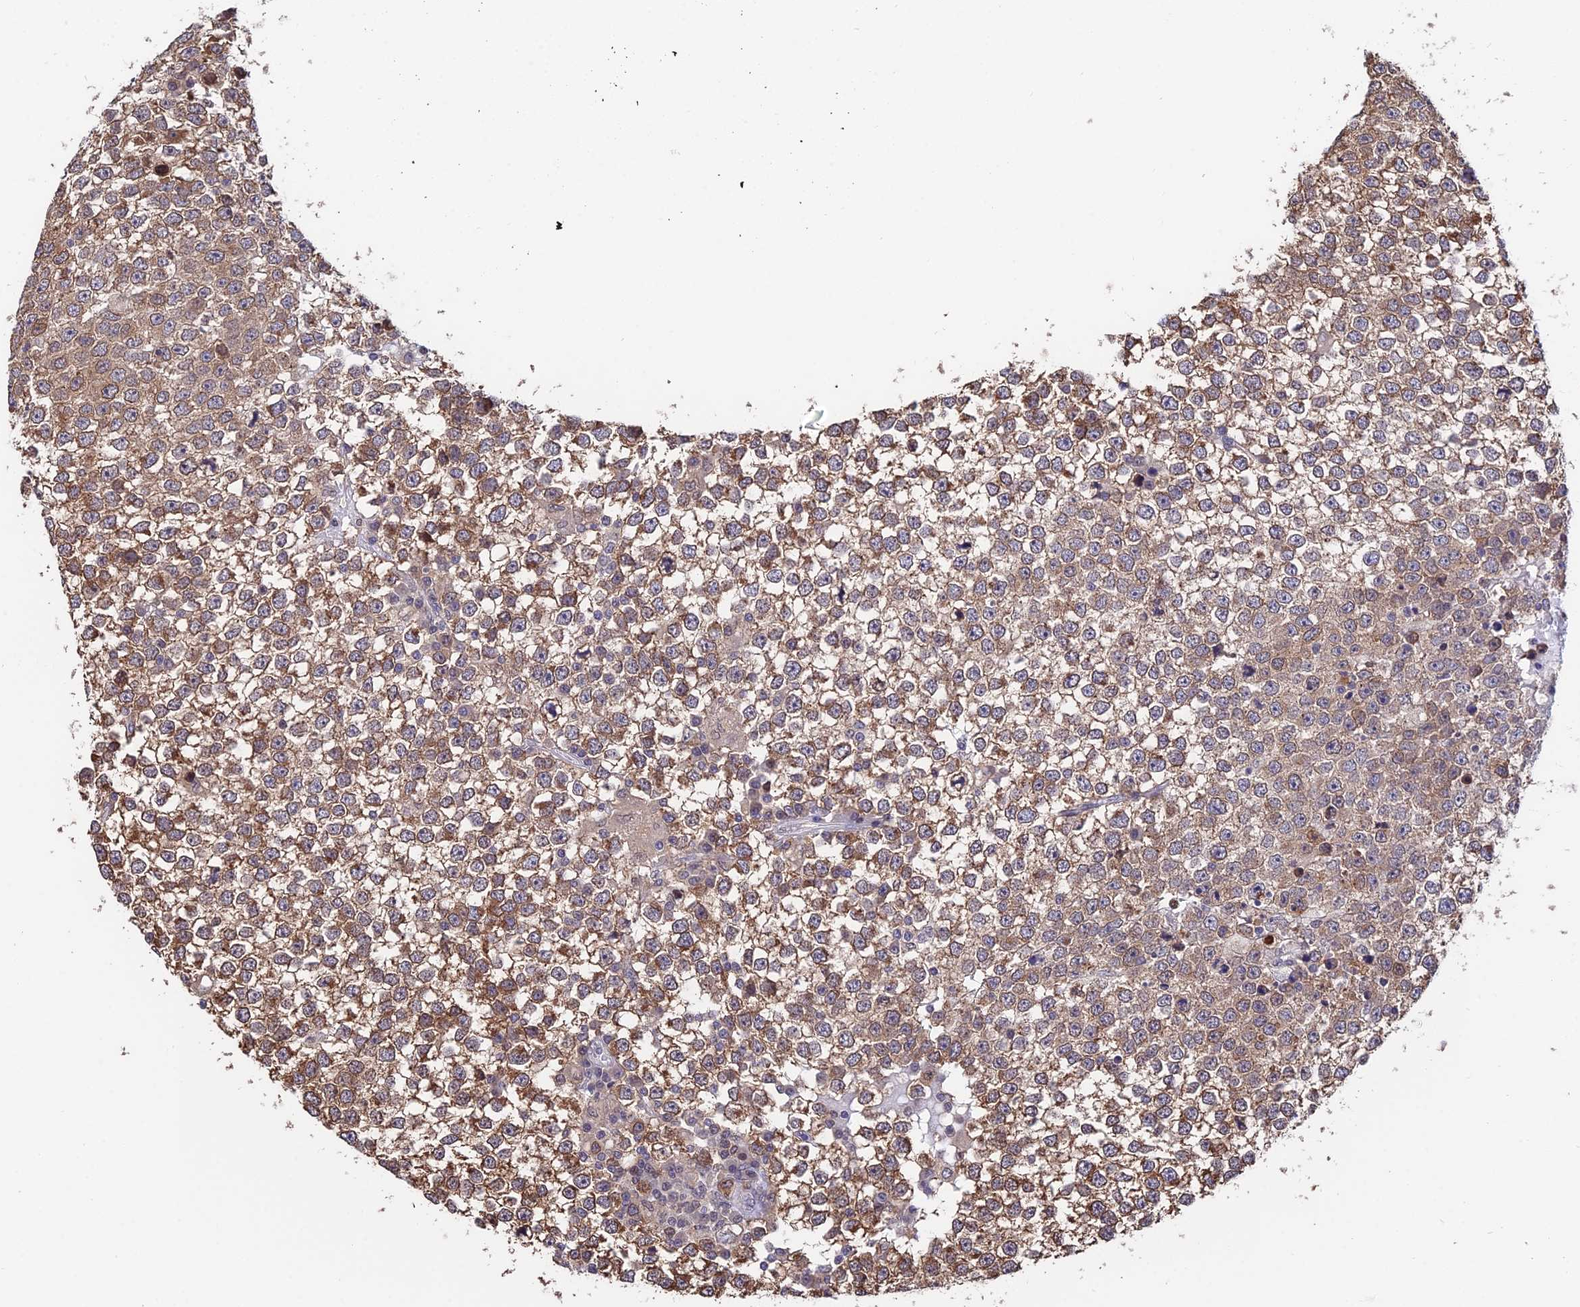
{"staining": {"intensity": "moderate", "quantity": ">75%", "location": "cytoplasmic/membranous,nuclear"}, "tissue": "testis cancer", "cell_type": "Tumor cells", "image_type": "cancer", "snomed": [{"axis": "morphology", "description": "Seminoma, NOS"}, {"axis": "topography", "description": "Testis"}], "caption": "A histopathology image showing moderate cytoplasmic/membranous and nuclear expression in about >75% of tumor cells in testis seminoma, as visualized by brown immunohistochemical staining.", "gene": "INPP4A", "patient": {"sex": "male", "age": 65}}